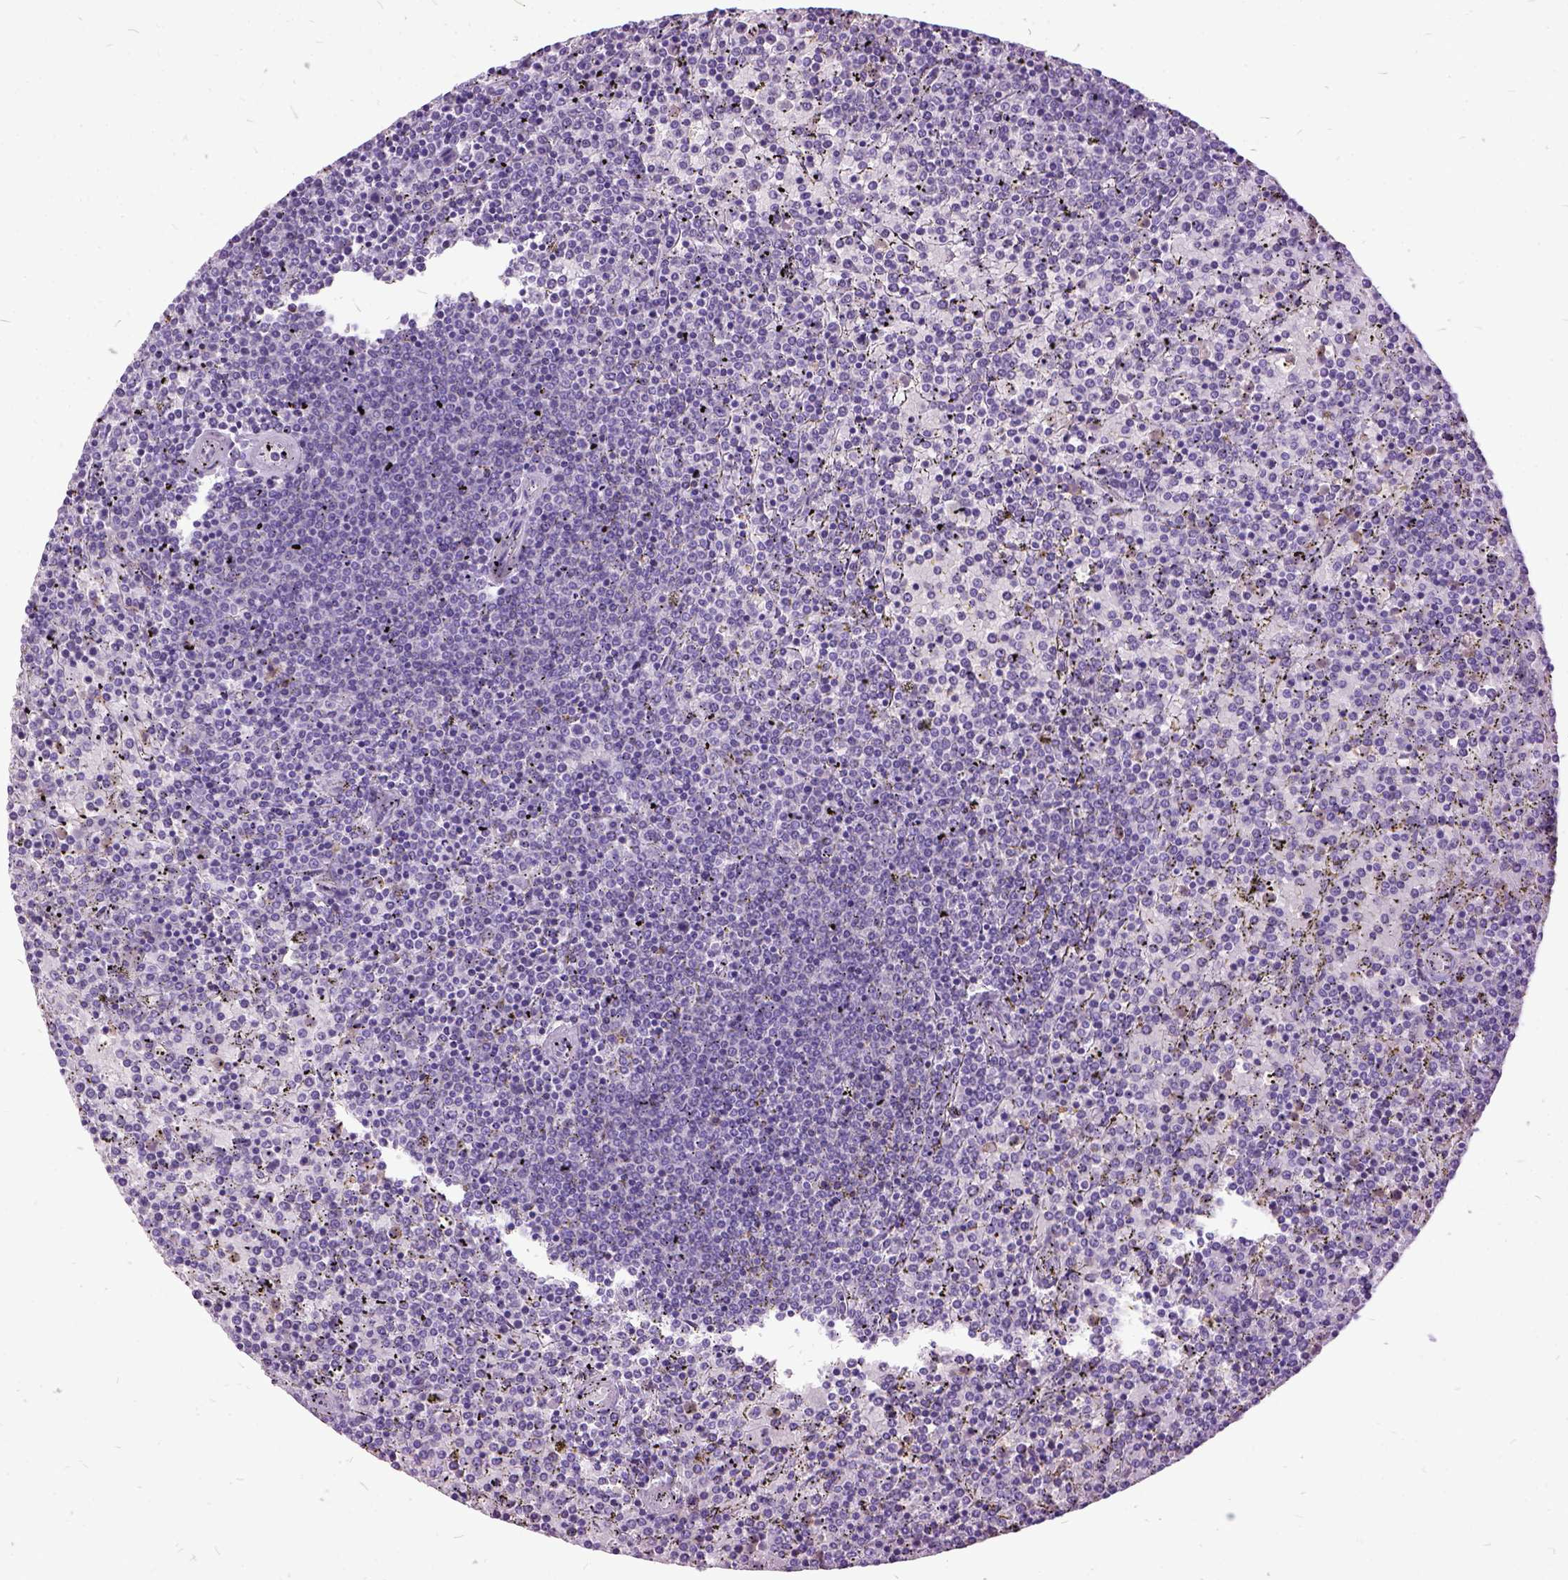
{"staining": {"intensity": "negative", "quantity": "none", "location": "none"}, "tissue": "lymphoma", "cell_type": "Tumor cells", "image_type": "cancer", "snomed": [{"axis": "morphology", "description": "Malignant lymphoma, non-Hodgkin's type, Low grade"}, {"axis": "topography", "description": "Spleen"}], "caption": "The micrograph displays no staining of tumor cells in lymphoma.", "gene": "MME", "patient": {"sex": "female", "age": 77}}